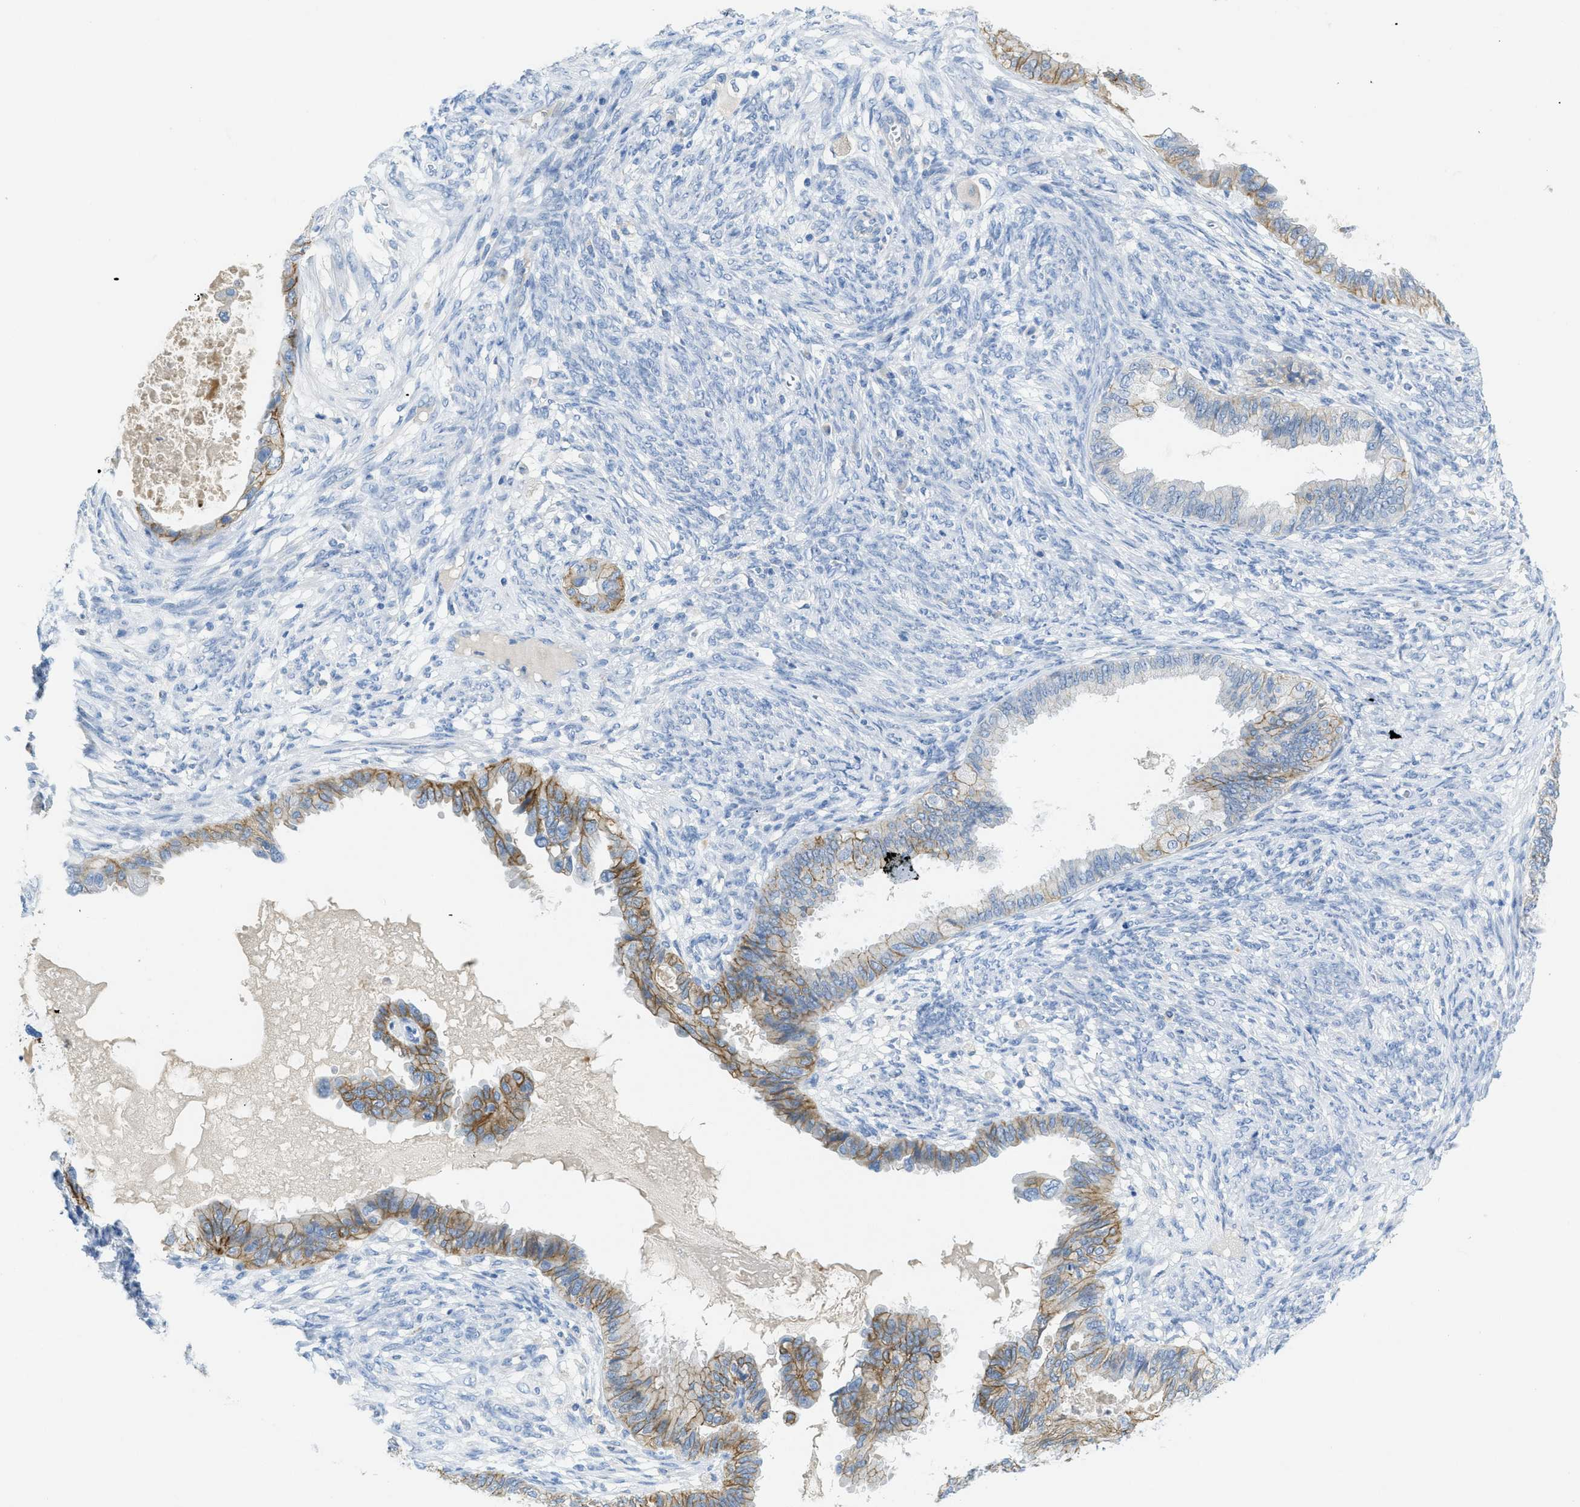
{"staining": {"intensity": "moderate", "quantity": ">75%", "location": "cytoplasmic/membranous"}, "tissue": "cervical cancer", "cell_type": "Tumor cells", "image_type": "cancer", "snomed": [{"axis": "morphology", "description": "Normal tissue, NOS"}, {"axis": "morphology", "description": "Adenocarcinoma, NOS"}, {"axis": "topography", "description": "Cervix"}, {"axis": "topography", "description": "Endometrium"}], "caption": "High-magnification brightfield microscopy of adenocarcinoma (cervical) stained with DAB (brown) and counterstained with hematoxylin (blue). tumor cells exhibit moderate cytoplasmic/membranous staining is appreciated in approximately>75% of cells.", "gene": "CNNM4", "patient": {"sex": "female", "age": 86}}